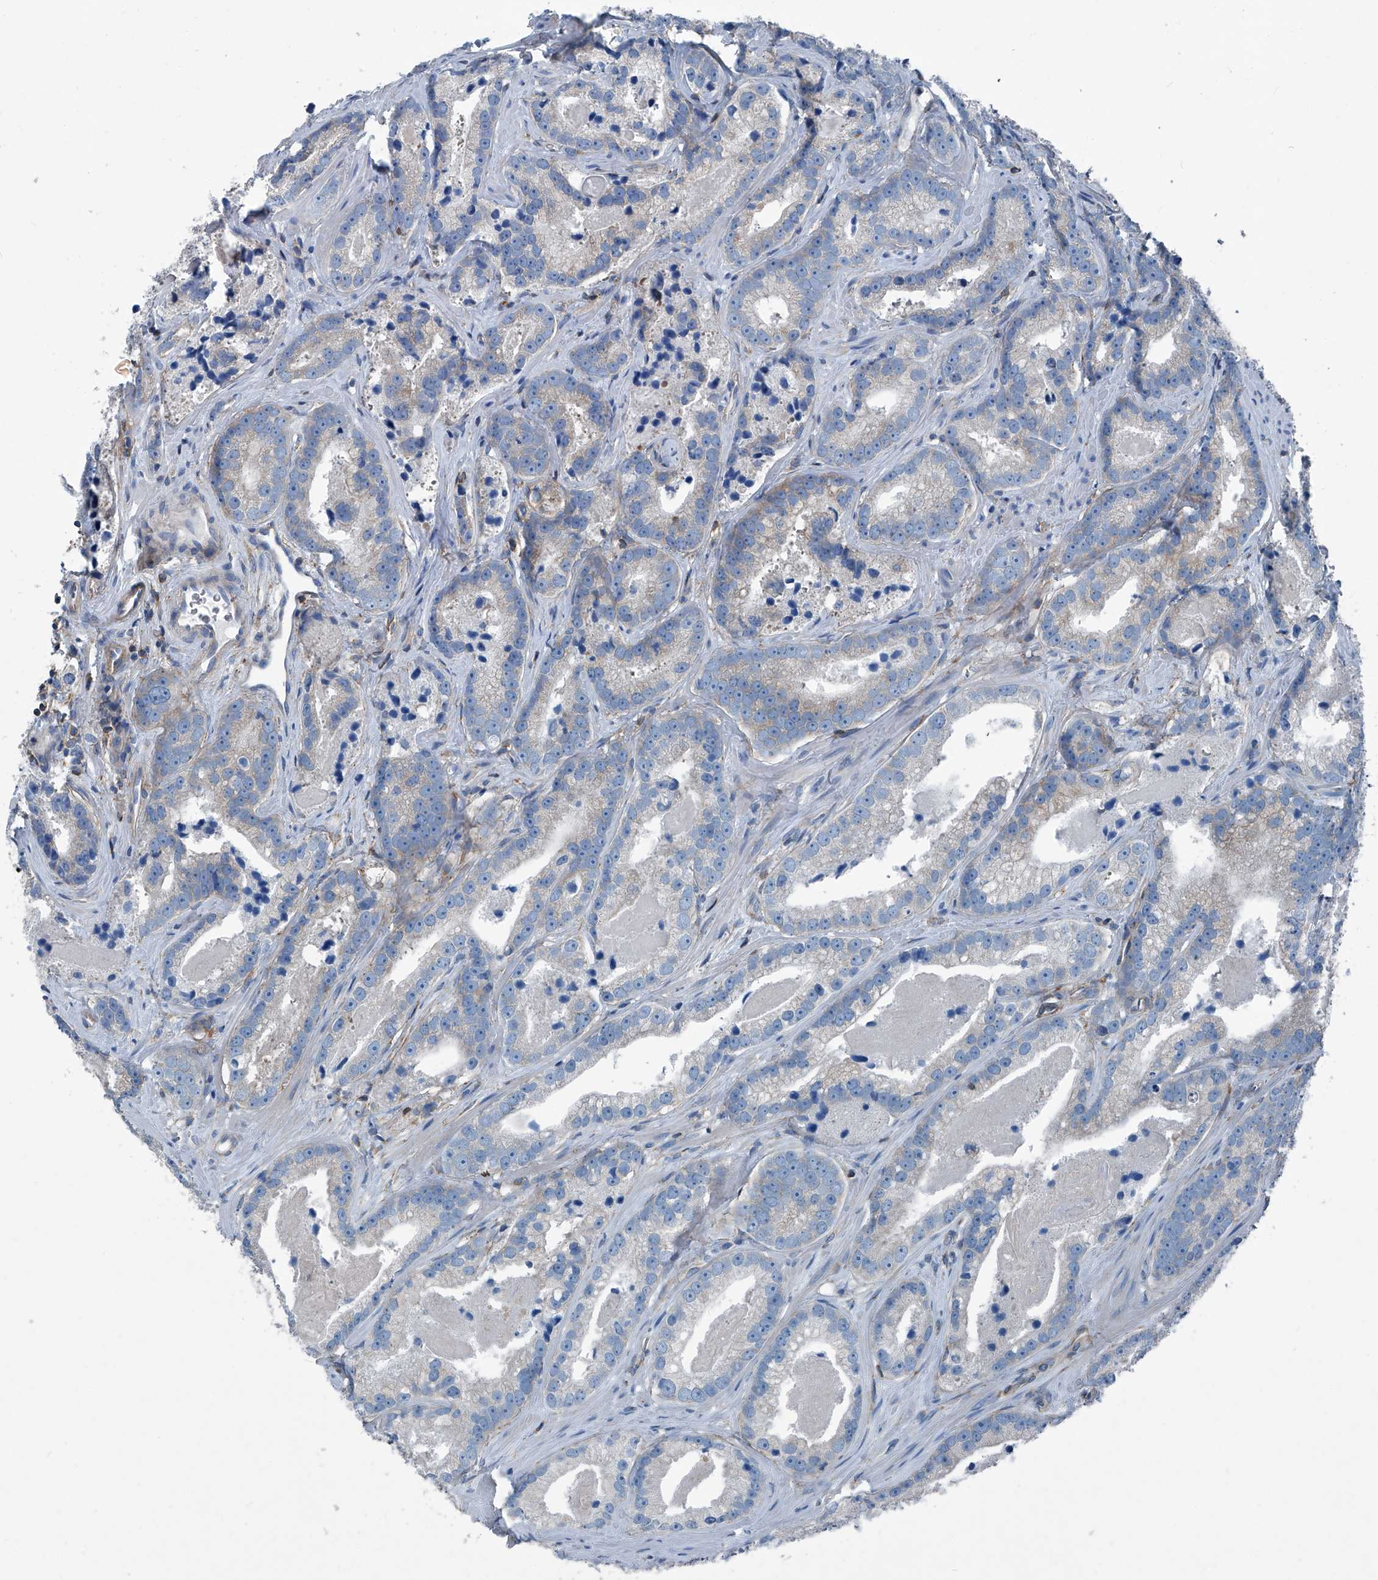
{"staining": {"intensity": "weak", "quantity": "<25%", "location": "cytoplasmic/membranous"}, "tissue": "prostate cancer", "cell_type": "Tumor cells", "image_type": "cancer", "snomed": [{"axis": "morphology", "description": "Adenocarcinoma, High grade"}, {"axis": "topography", "description": "Prostate"}], "caption": "A histopathology image of human prostate adenocarcinoma (high-grade) is negative for staining in tumor cells.", "gene": "SEPTIN7", "patient": {"sex": "male", "age": 62}}